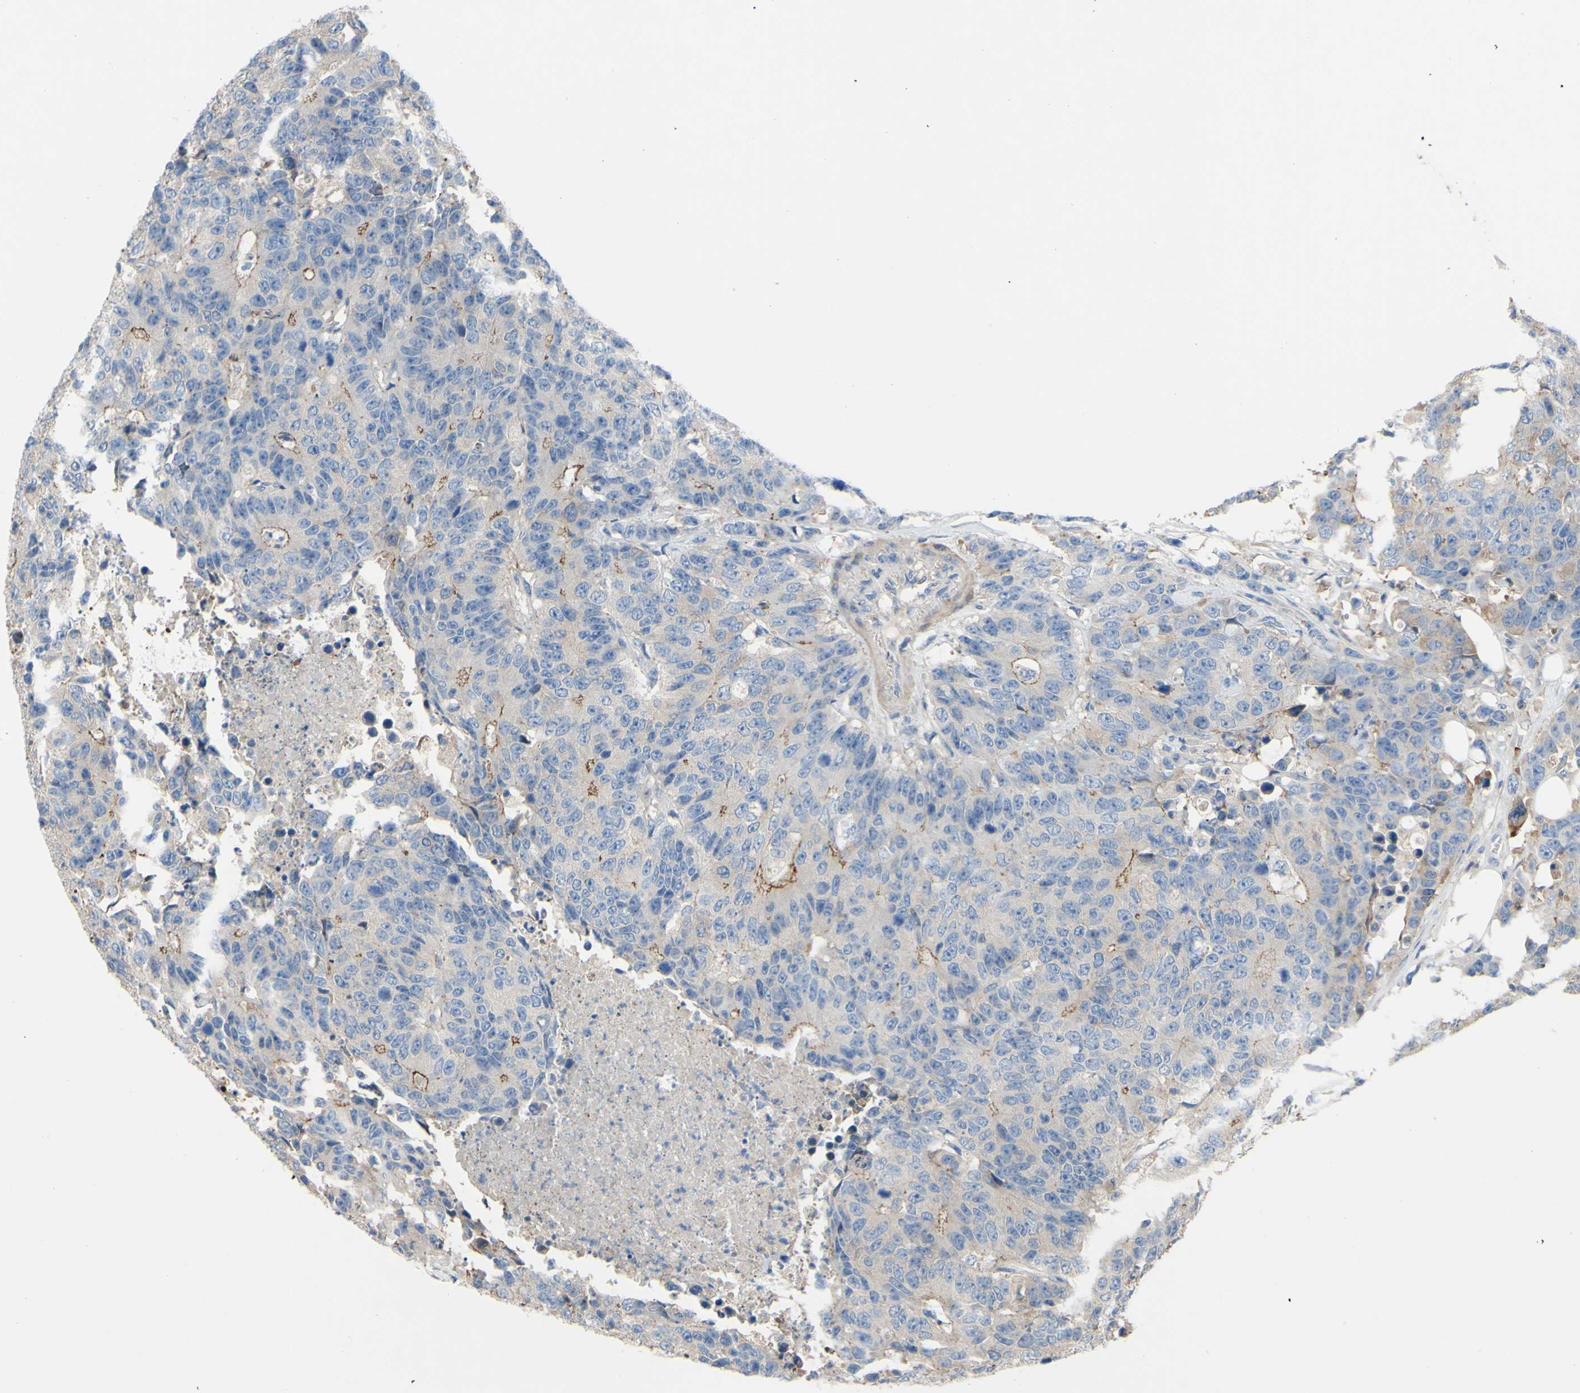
{"staining": {"intensity": "weak", "quantity": "<25%", "location": "cytoplasmic/membranous"}, "tissue": "colorectal cancer", "cell_type": "Tumor cells", "image_type": "cancer", "snomed": [{"axis": "morphology", "description": "Adenocarcinoma, NOS"}, {"axis": "topography", "description": "Colon"}], "caption": "DAB immunohistochemical staining of human colorectal cancer exhibits no significant staining in tumor cells.", "gene": "TMEM59L", "patient": {"sex": "female", "age": 86}}